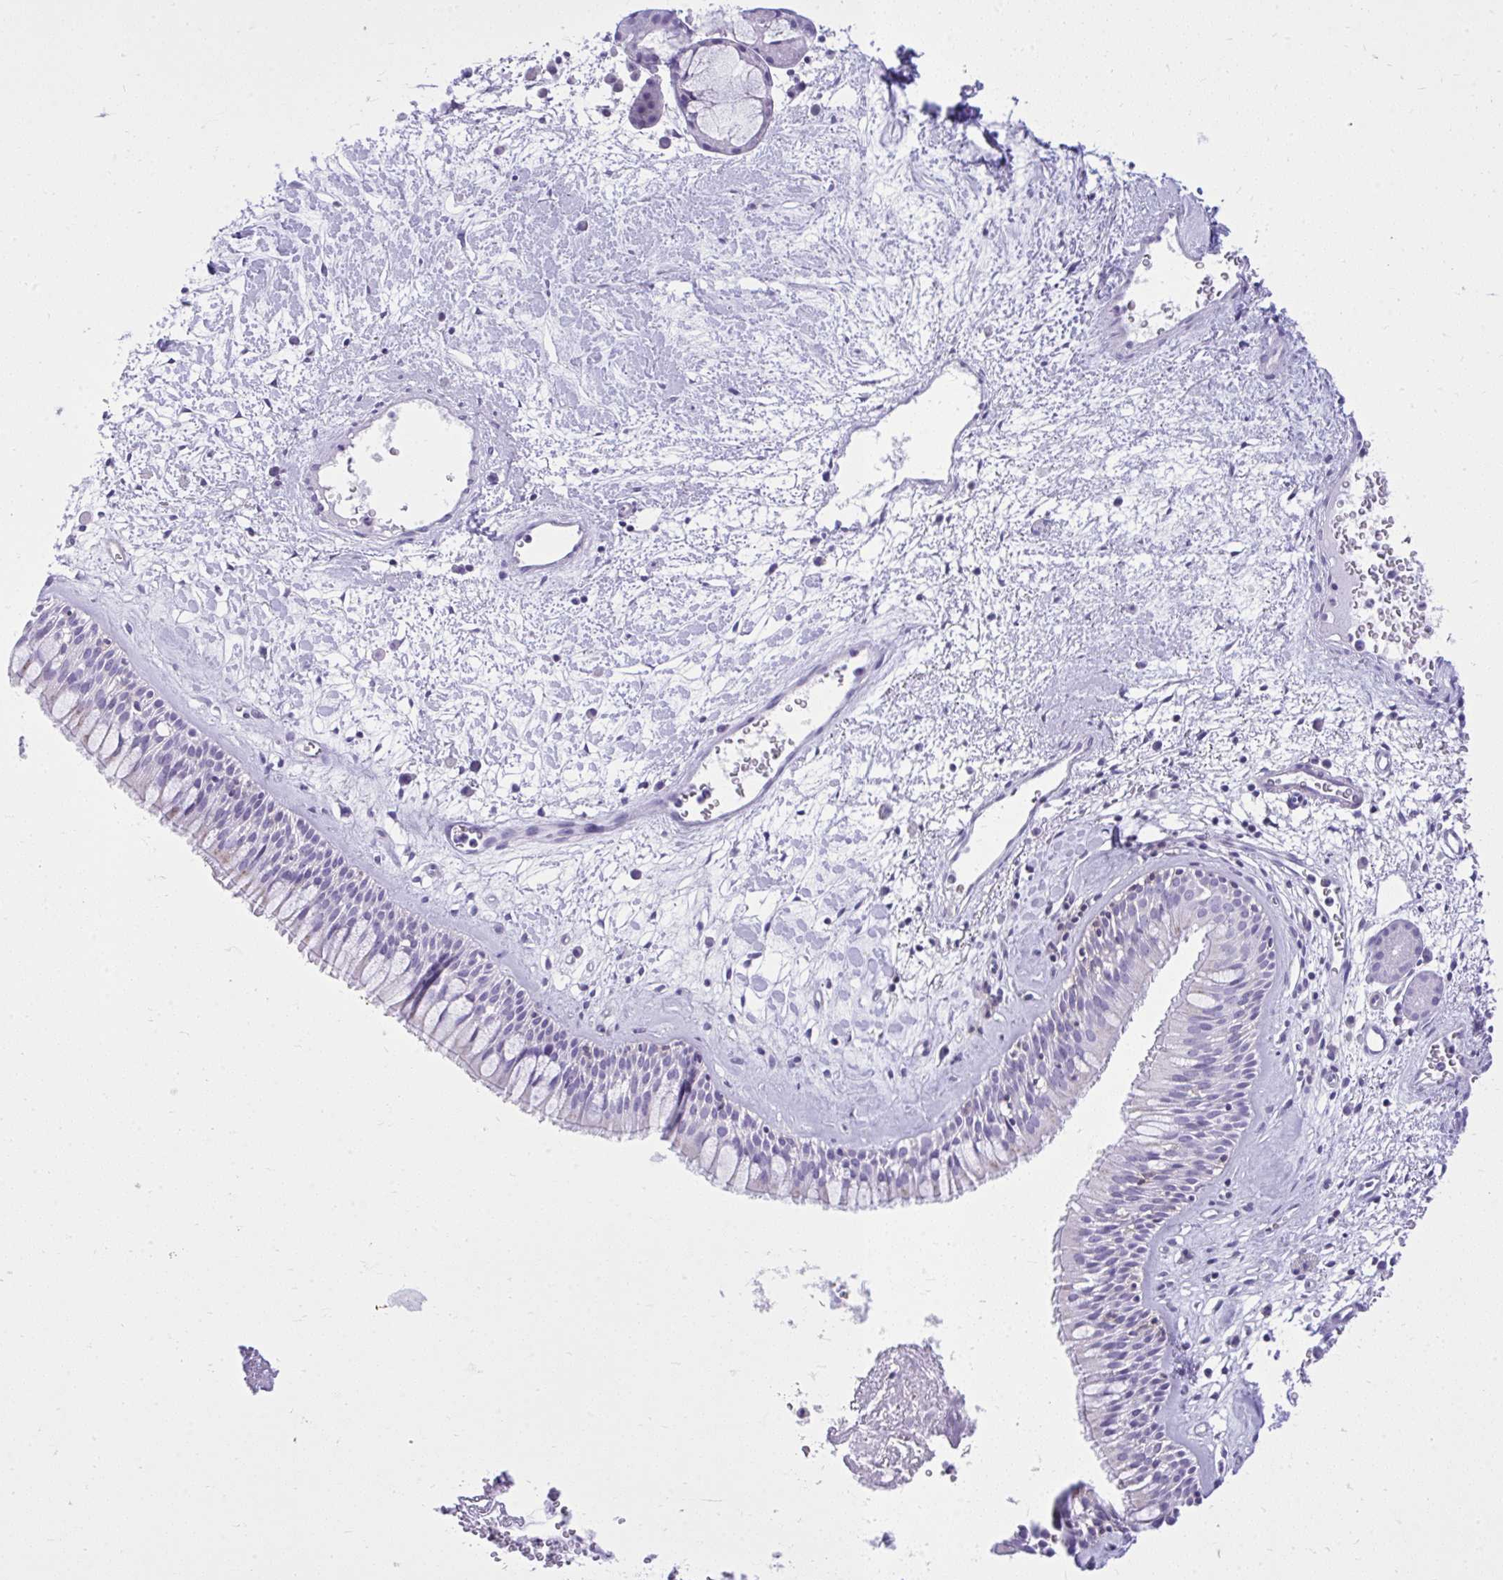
{"staining": {"intensity": "negative", "quantity": "none", "location": "none"}, "tissue": "nasopharynx", "cell_type": "Respiratory epithelial cells", "image_type": "normal", "snomed": [{"axis": "morphology", "description": "Normal tissue, NOS"}, {"axis": "topography", "description": "Nasopharynx"}], "caption": "Immunohistochemistry image of unremarkable nasopharynx stained for a protein (brown), which reveals no expression in respiratory epithelial cells. The staining was performed using DAB (3,3'-diaminobenzidine) to visualize the protein expression in brown, while the nuclei were stained in blue with hematoxylin (Magnification: 20x).", "gene": "GPRIN3", "patient": {"sex": "male", "age": 65}}